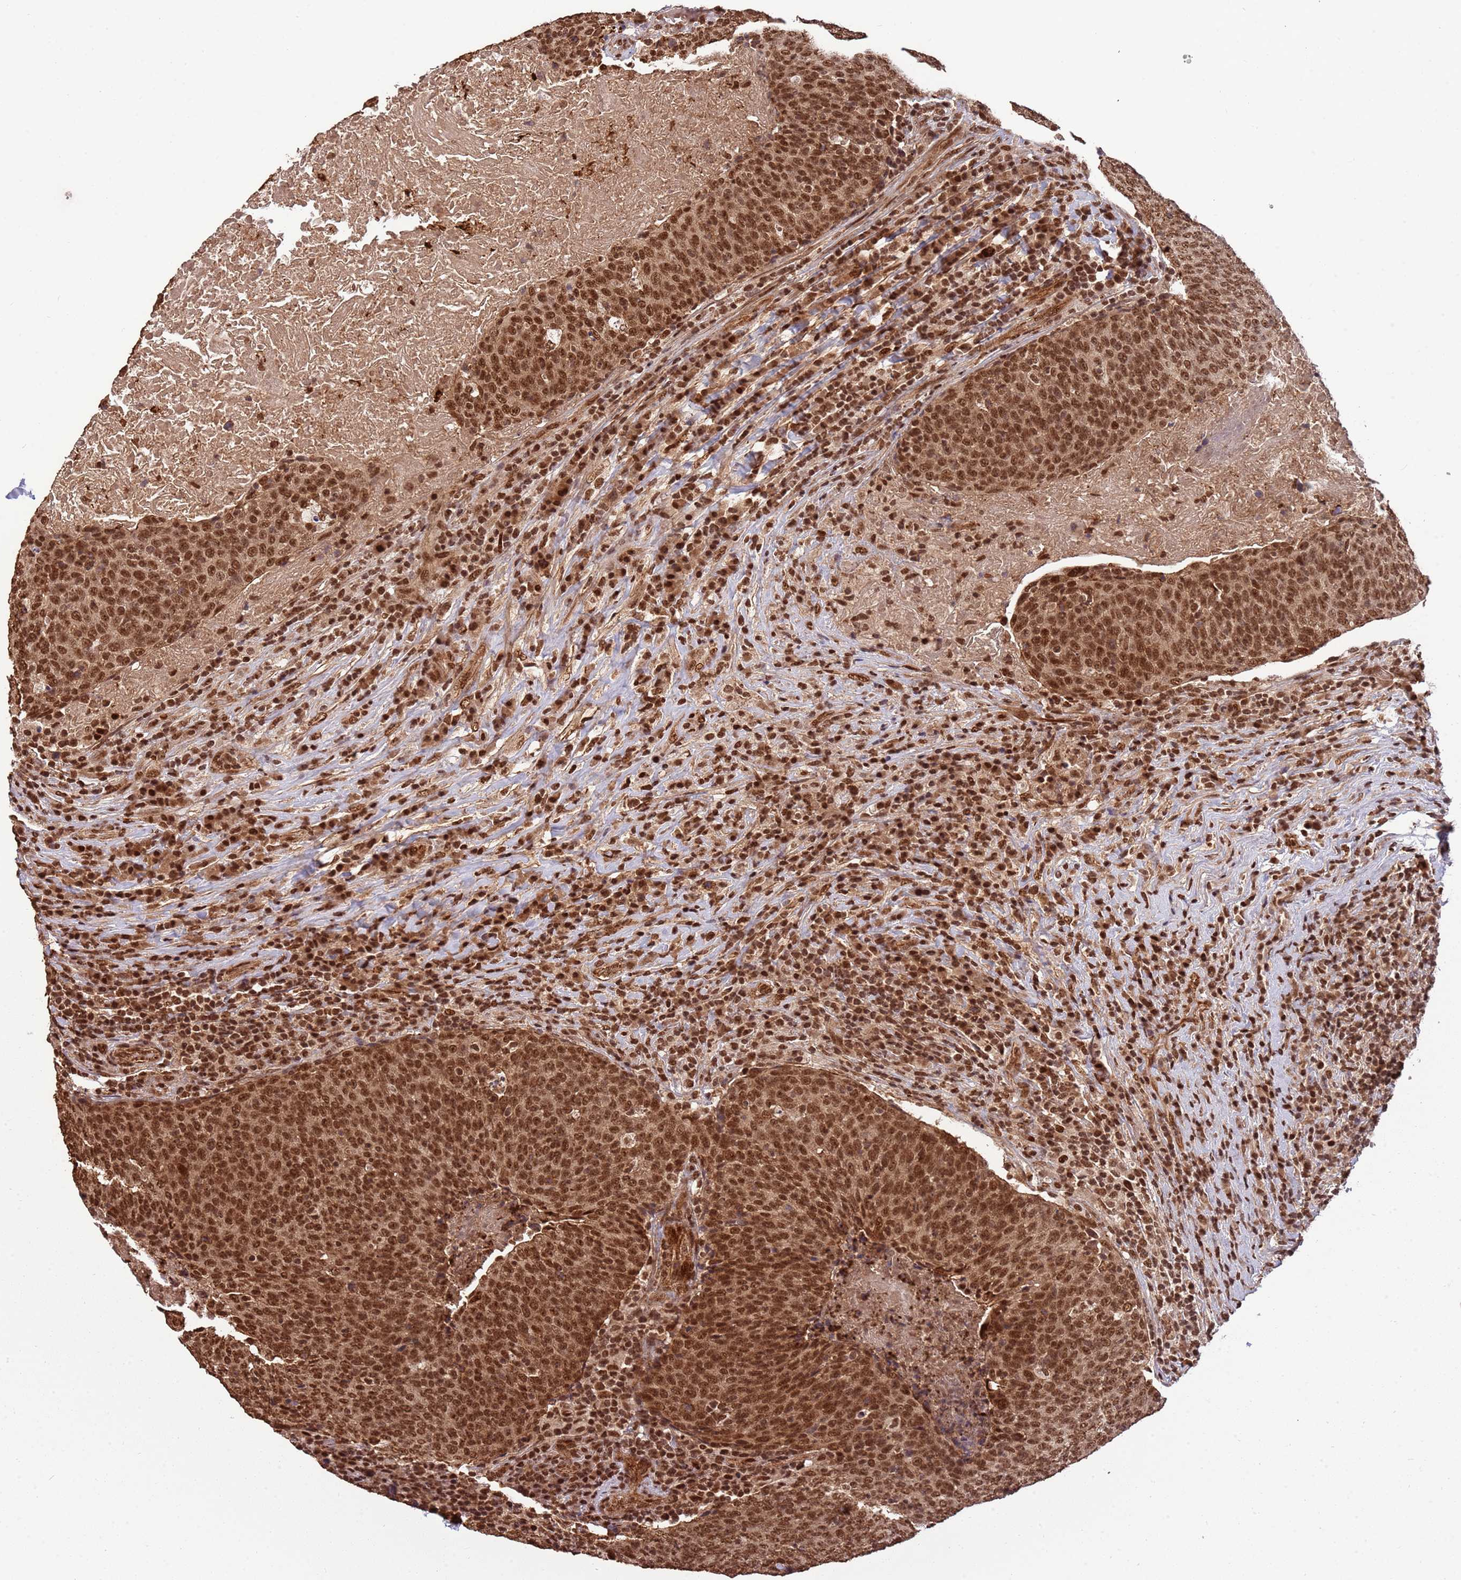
{"staining": {"intensity": "strong", "quantity": ">75%", "location": "nuclear"}, "tissue": "head and neck cancer", "cell_type": "Tumor cells", "image_type": "cancer", "snomed": [{"axis": "morphology", "description": "Squamous cell carcinoma, NOS"}, {"axis": "morphology", "description": "Squamous cell carcinoma, metastatic, NOS"}, {"axis": "topography", "description": "Lymph node"}, {"axis": "topography", "description": "Head-Neck"}], "caption": "Tumor cells demonstrate high levels of strong nuclear positivity in about >75% of cells in head and neck cancer (squamous cell carcinoma). (brown staining indicates protein expression, while blue staining denotes nuclei).", "gene": "ZBTB12", "patient": {"sex": "male", "age": 62}}